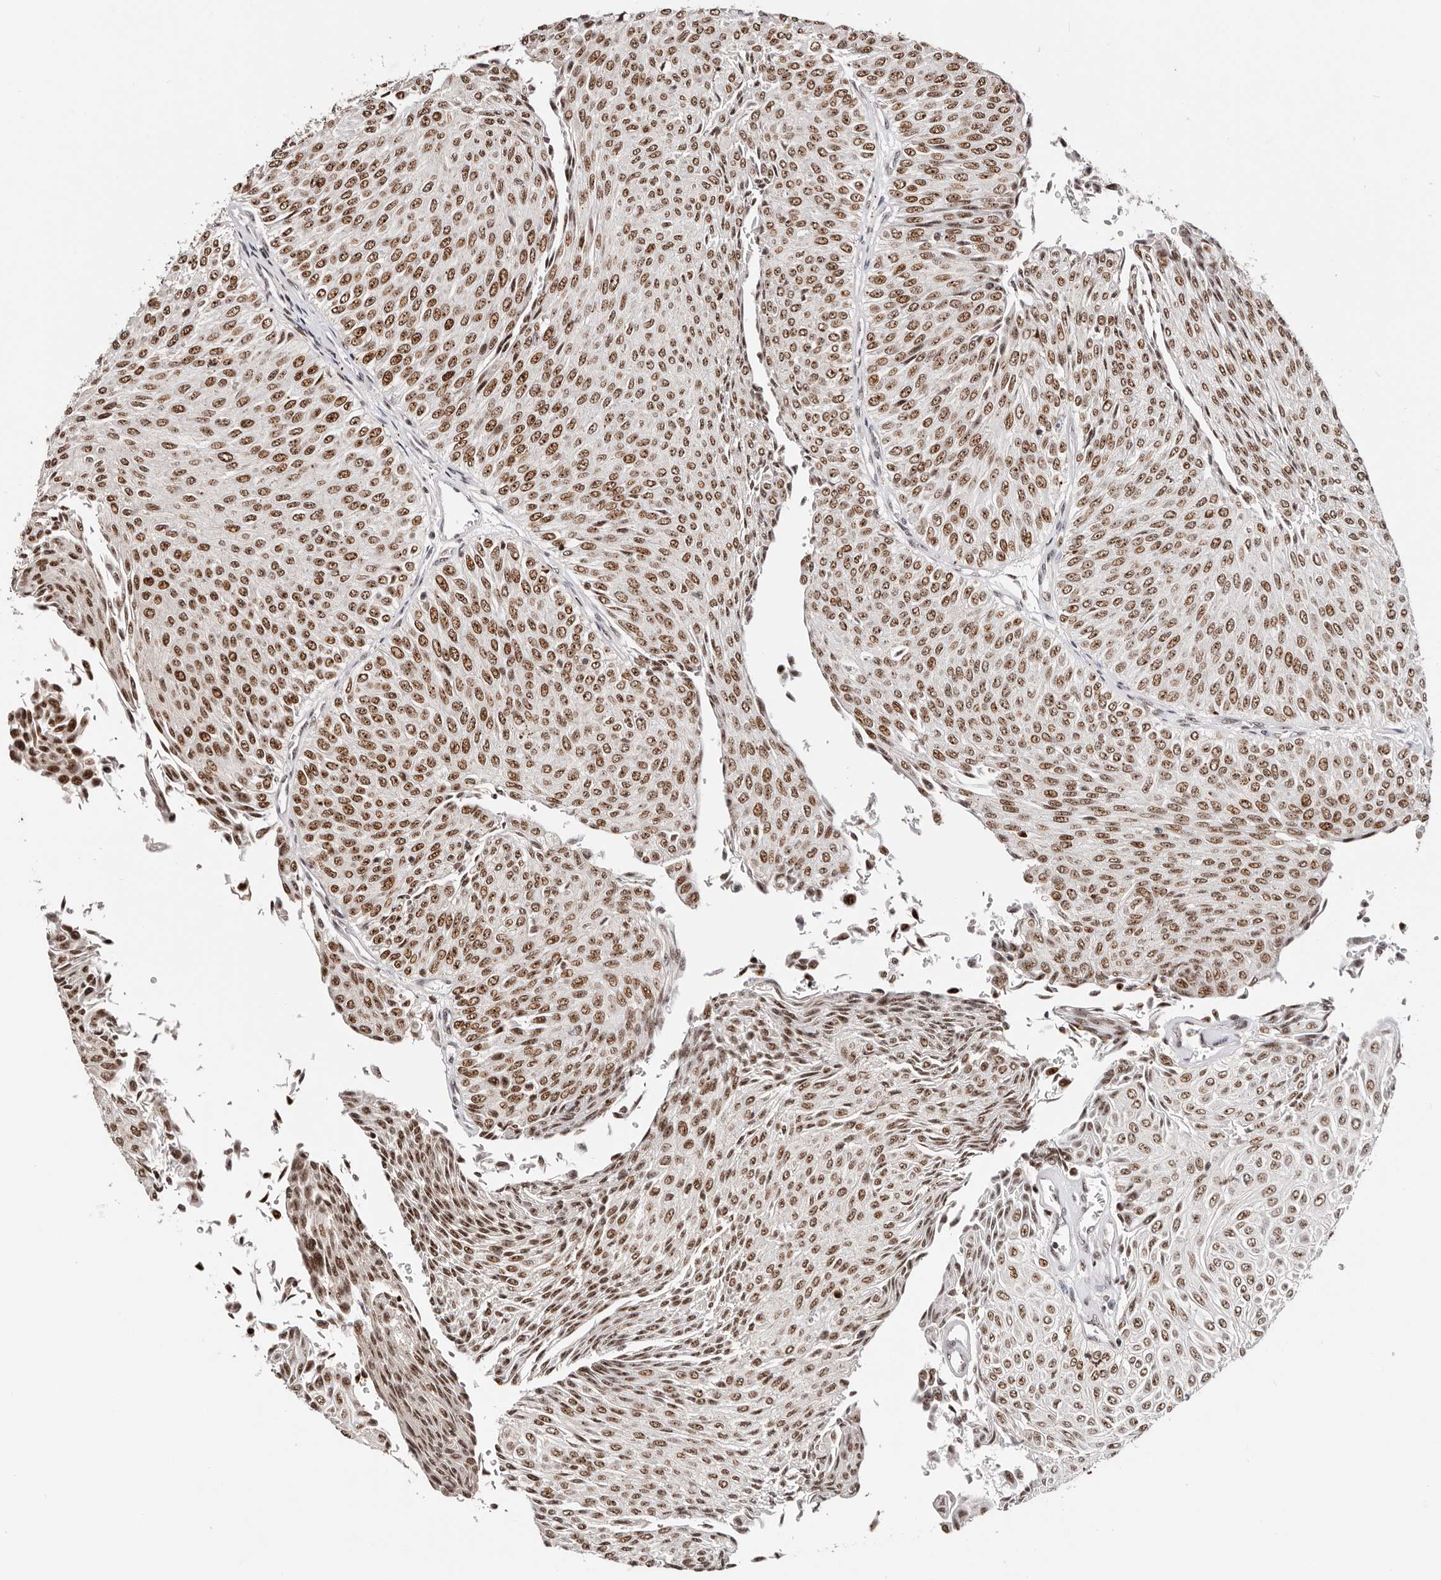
{"staining": {"intensity": "moderate", "quantity": ">75%", "location": "nuclear"}, "tissue": "urothelial cancer", "cell_type": "Tumor cells", "image_type": "cancer", "snomed": [{"axis": "morphology", "description": "Urothelial carcinoma, Low grade"}, {"axis": "topography", "description": "Urinary bladder"}], "caption": "The image displays a brown stain indicating the presence of a protein in the nuclear of tumor cells in urothelial cancer.", "gene": "IQGAP3", "patient": {"sex": "male", "age": 78}}